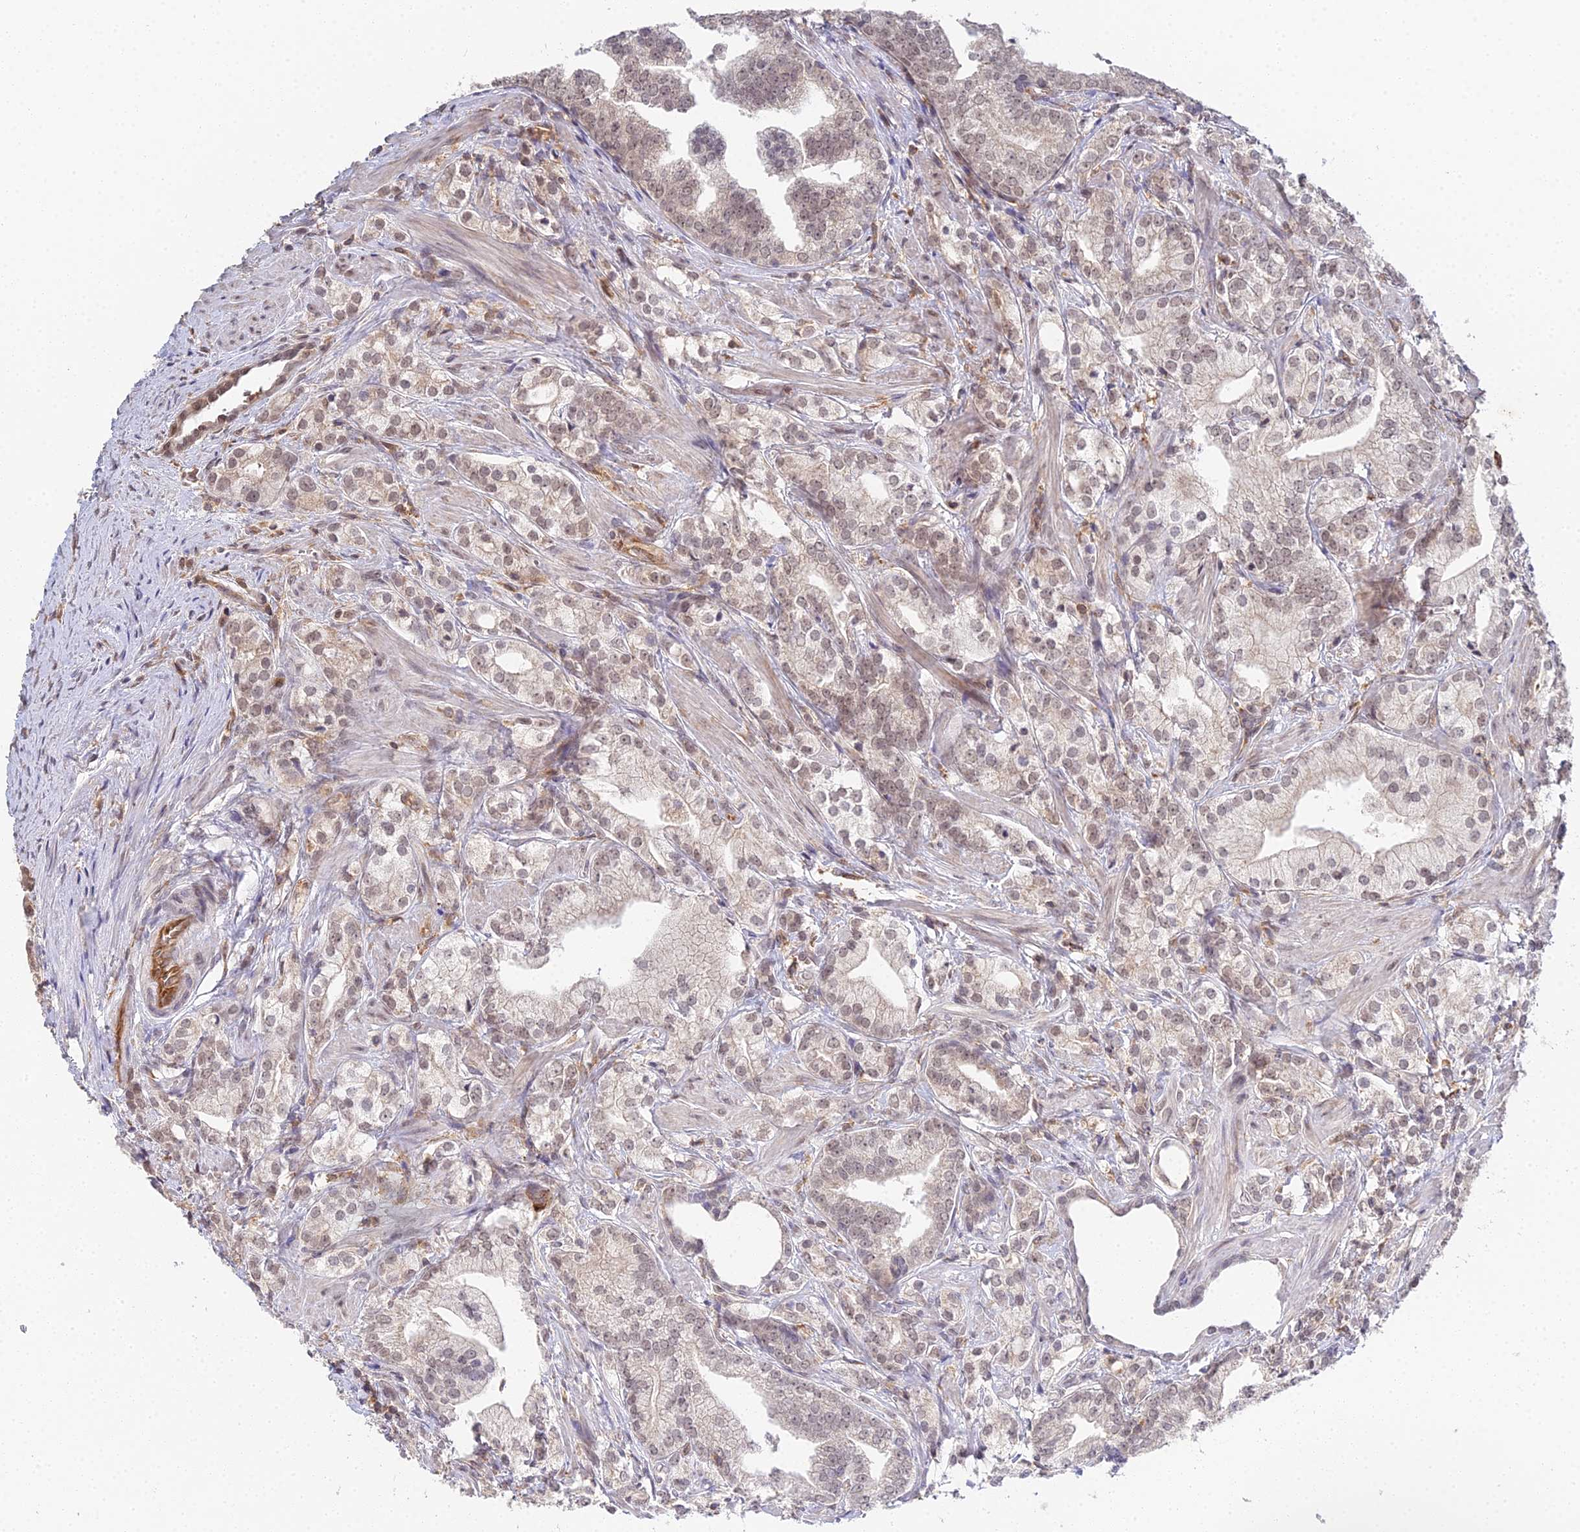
{"staining": {"intensity": "weak", "quantity": "25%-75%", "location": "nuclear"}, "tissue": "prostate cancer", "cell_type": "Tumor cells", "image_type": "cancer", "snomed": [{"axis": "morphology", "description": "Adenocarcinoma, High grade"}, {"axis": "topography", "description": "Prostate"}], "caption": "A histopathology image of prostate cancer (adenocarcinoma (high-grade)) stained for a protein displays weak nuclear brown staining in tumor cells.", "gene": "TPRX1", "patient": {"sex": "male", "age": 50}}